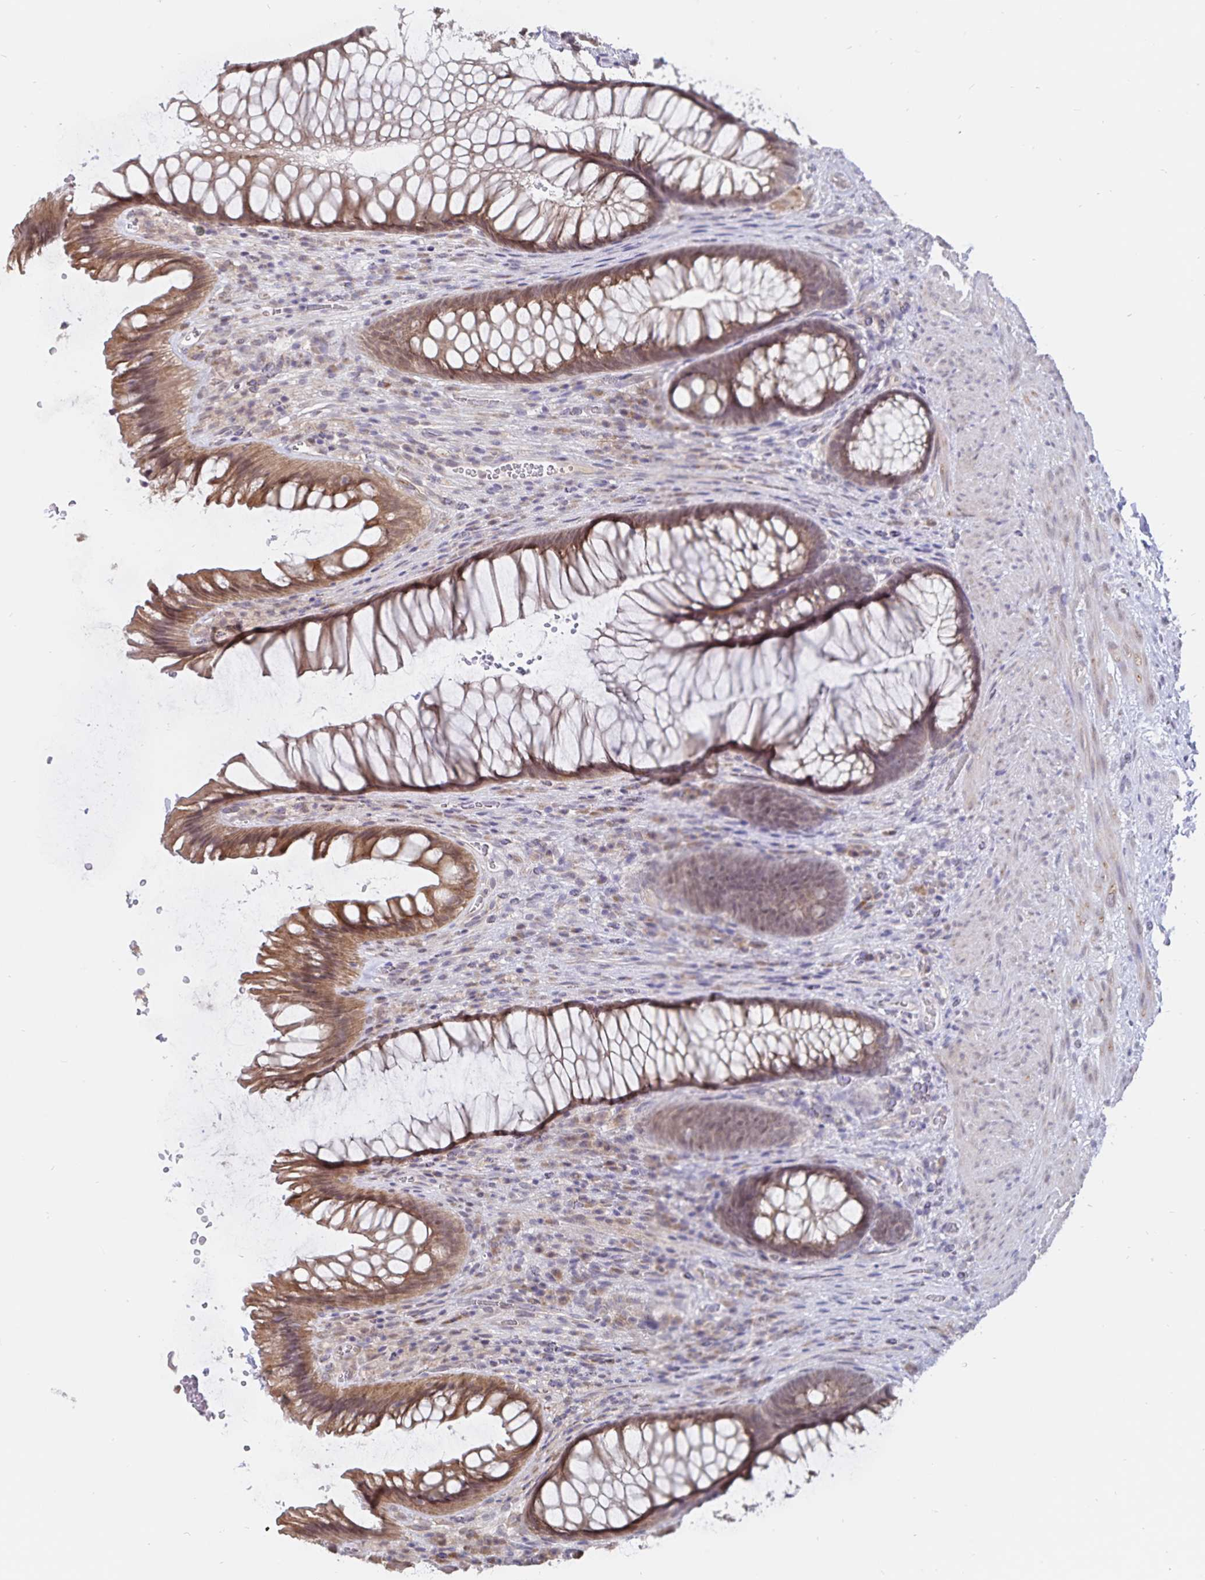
{"staining": {"intensity": "moderate", "quantity": ">75%", "location": "cytoplasmic/membranous"}, "tissue": "rectum", "cell_type": "Glandular cells", "image_type": "normal", "snomed": [{"axis": "morphology", "description": "Normal tissue, NOS"}, {"axis": "topography", "description": "Rectum"}], "caption": "Protein staining of benign rectum demonstrates moderate cytoplasmic/membranous expression in approximately >75% of glandular cells.", "gene": "ATP2A2", "patient": {"sex": "male", "age": 53}}